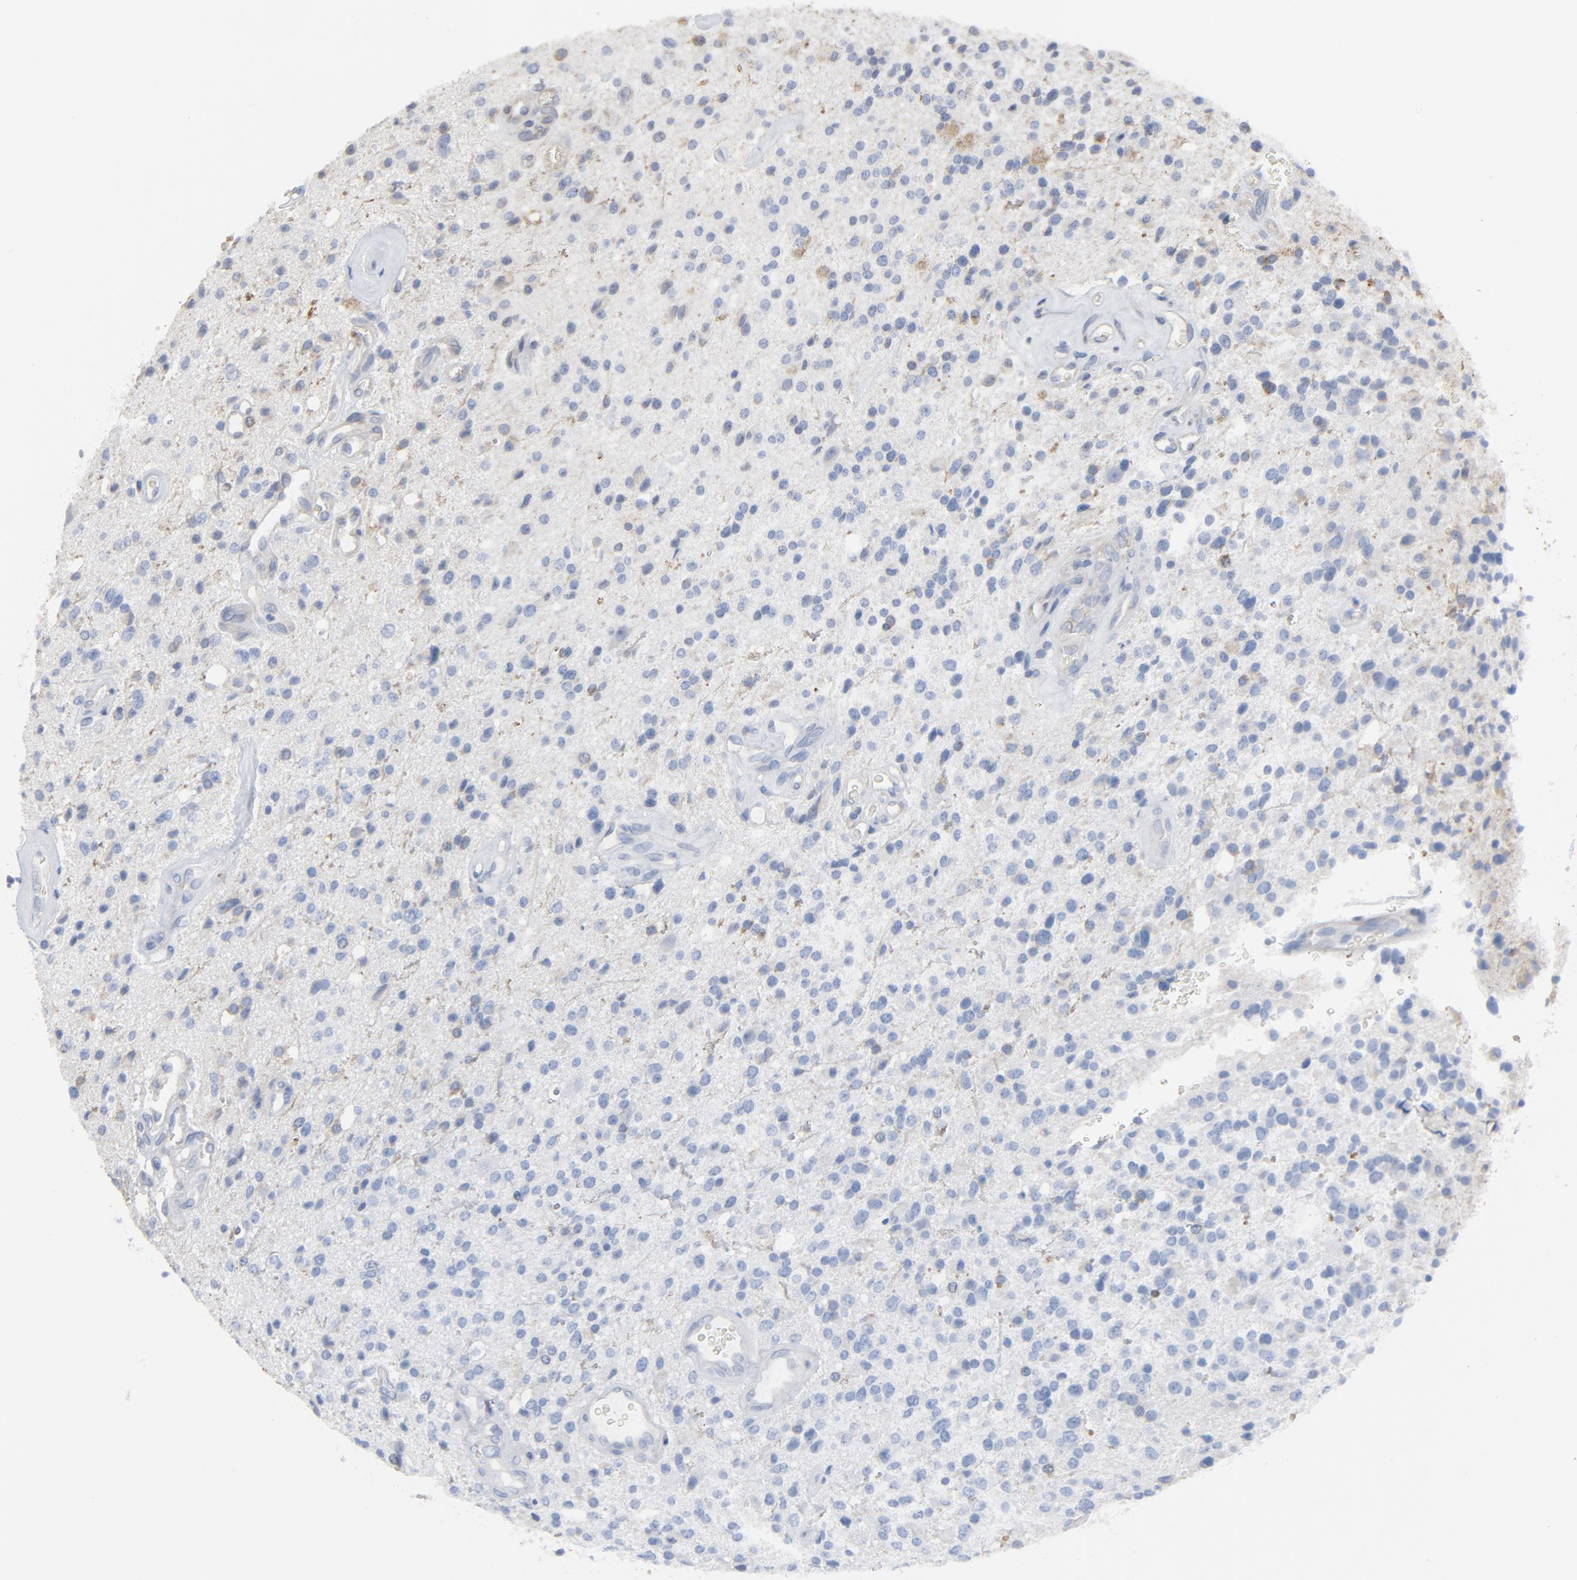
{"staining": {"intensity": "weak", "quantity": "<25%", "location": "cytoplasmic/membranous"}, "tissue": "glioma", "cell_type": "Tumor cells", "image_type": "cancer", "snomed": [{"axis": "morphology", "description": "Glioma, malignant, High grade"}, {"axis": "topography", "description": "Brain"}], "caption": "The immunohistochemistry (IHC) image has no significant expression in tumor cells of malignant glioma (high-grade) tissue.", "gene": "C14orf119", "patient": {"sex": "male", "age": 47}}